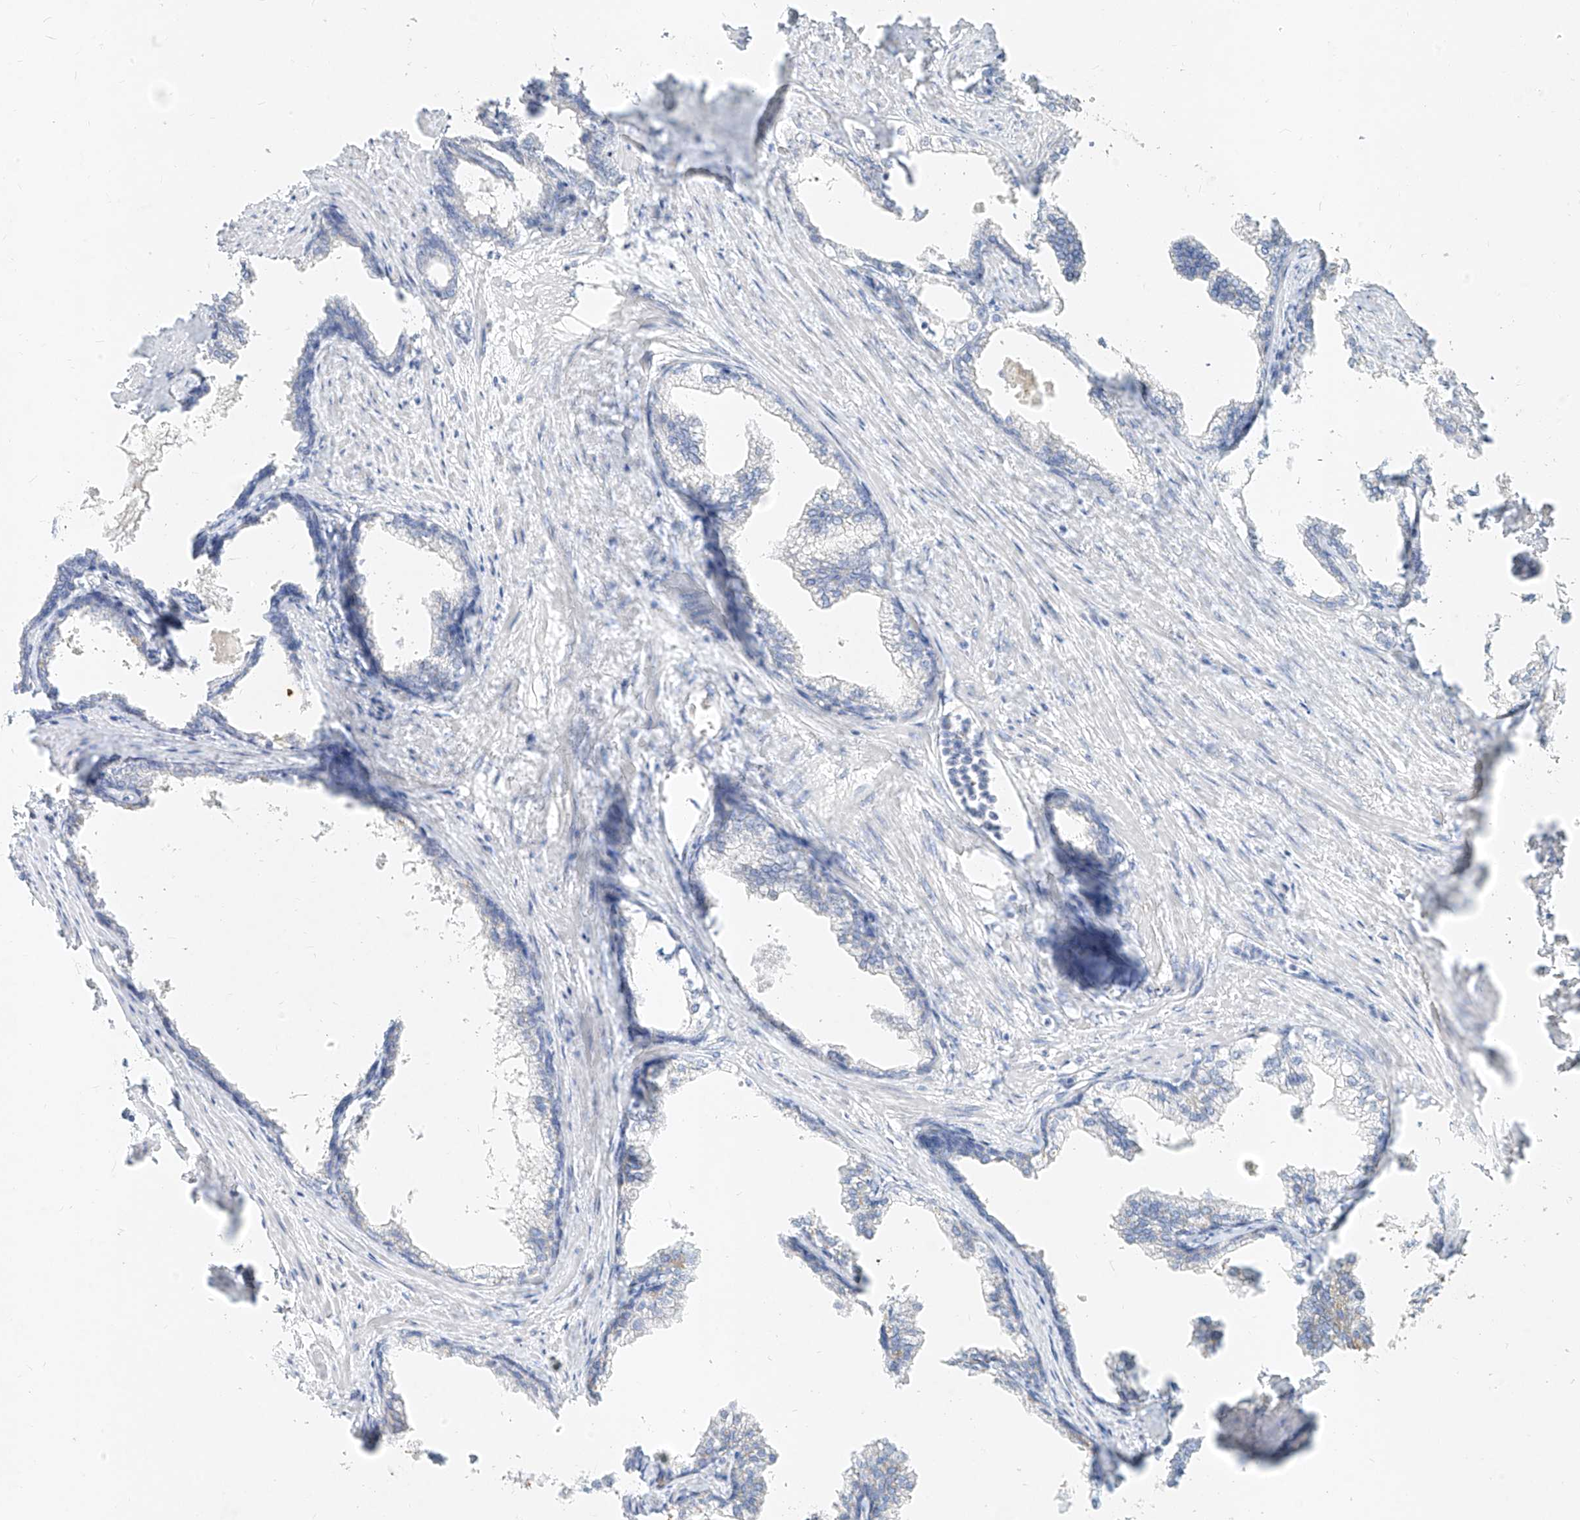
{"staining": {"intensity": "negative", "quantity": "none", "location": "none"}, "tissue": "prostate cancer", "cell_type": "Tumor cells", "image_type": "cancer", "snomed": [{"axis": "morphology", "description": "Adenocarcinoma, High grade"}, {"axis": "topography", "description": "Prostate"}], "caption": "This is an IHC micrograph of human prostate cancer. There is no staining in tumor cells.", "gene": "ZZEF1", "patient": {"sex": "male", "age": 58}}